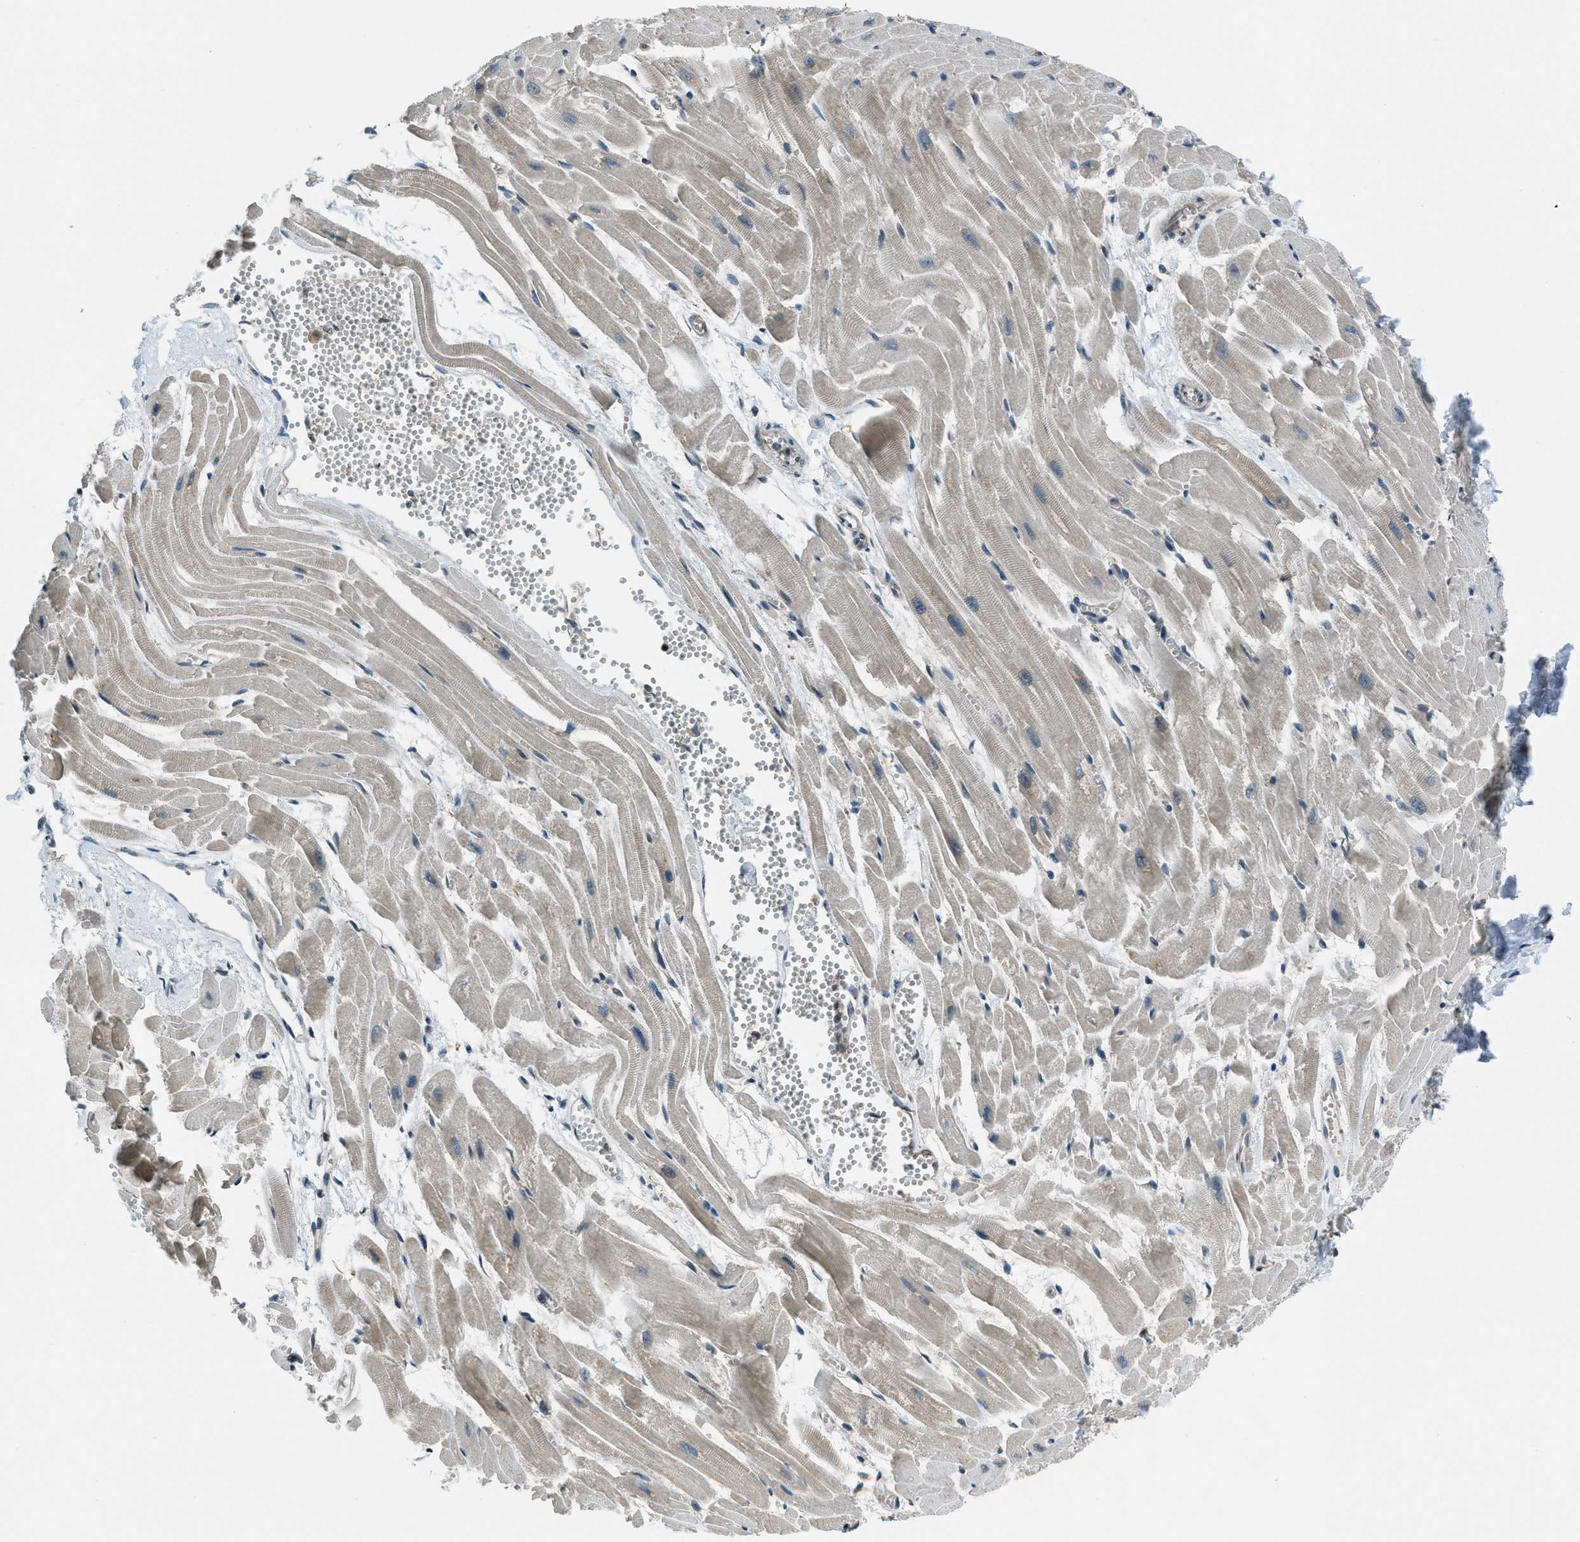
{"staining": {"intensity": "negative", "quantity": "none", "location": "none"}, "tissue": "heart muscle", "cell_type": "Cardiomyocytes", "image_type": "normal", "snomed": [{"axis": "morphology", "description": "Normal tissue, NOS"}, {"axis": "topography", "description": "Heart"}], "caption": "Human heart muscle stained for a protein using immunohistochemistry demonstrates no expression in cardiomyocytes.", "gene": "ASAP2", "patient": {"sex": "female", "age": 19}}